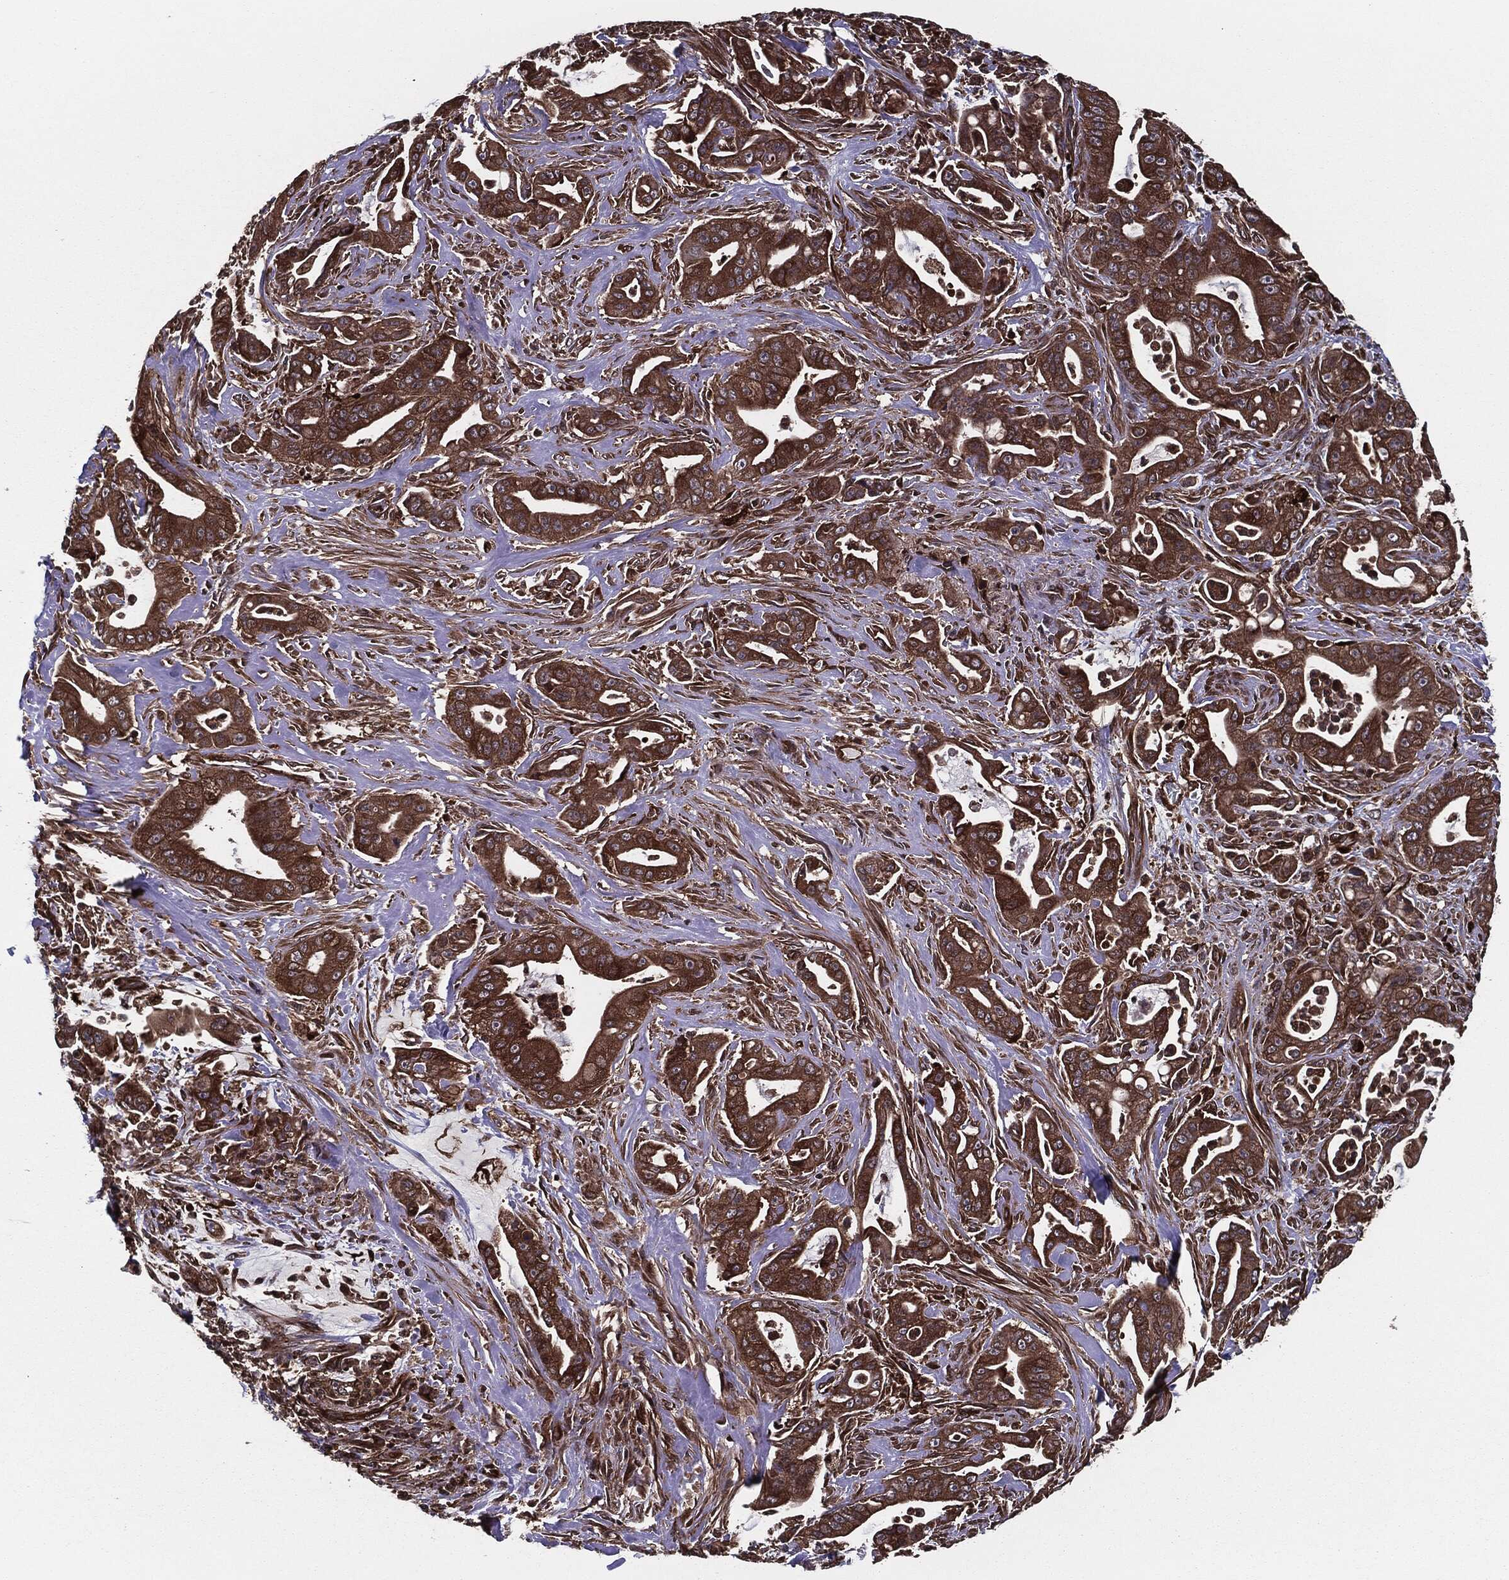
{"staining": {"intensity": "strong", "quantity": ">75%", "location": "cytoplasmic/membranous"}, "tissue": "pancreatic cancer", "cell_type": "Tumor cells", "image_type": "cancer", "snomed": [{"axis": "morphology", "description": "Normal tissue, NOS"}, {"axis": "morphology", "description": "Inflammation, NOS"}, {"axis": "morphology", "description": "Adenocarcinoma, NOS"}, {"axis": "topography", "description": "Pancreas"}], "caption": "The image demonstrates staining of pancreatic cancer (adenocarcinoma), revealing strong cytoplasmic/membranous protein expression (brown color) within tumor cells. Immunohistochemistry stains the protein of interest in brown and the nuclei are stained blue.", "gene": "RAP1GDS1", "patient": {"sex": "male", "age": 57}}